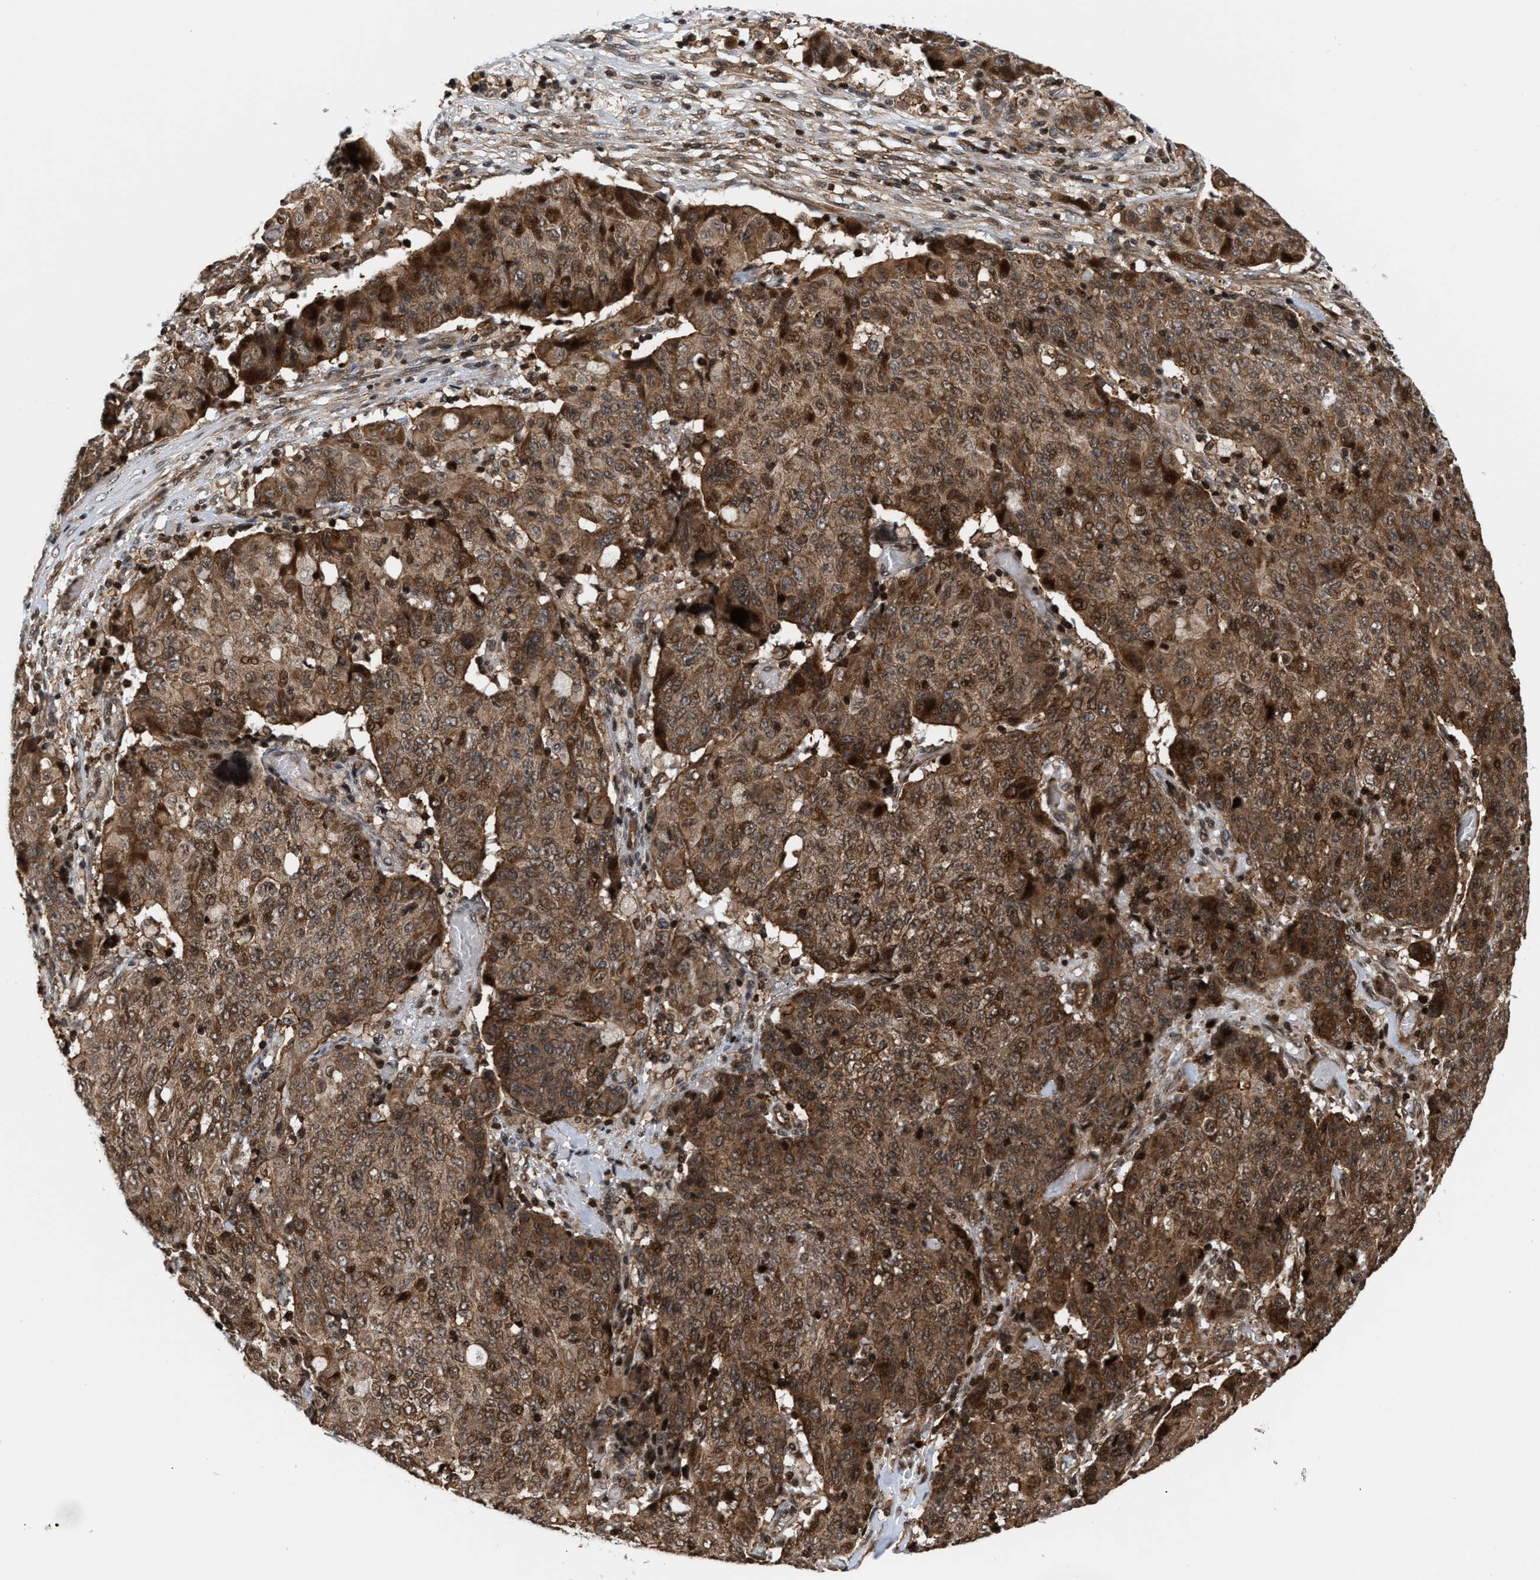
{"staining": {"intensity": "moderate", "quantity": ">75%", "location": "cytoplasmic/membranous,nuclear"}, "tissue": "ovarian cancer", "cell_type": "Tumor cells", "image_type": "cancer", "snomed": [{"axis": "morphology", "description": "Carcinoma, endometroid"}, {"axis": "topography", "description": "Ovary"}], "caption": "This is a histology image of IHC staining of ovarian cancer, which shows moderate positivity in the cytoplasmic/membranous and nuclear of tumor cells.", "gene": "STAU2", "patient": {"sex": "female", "age": 42}}